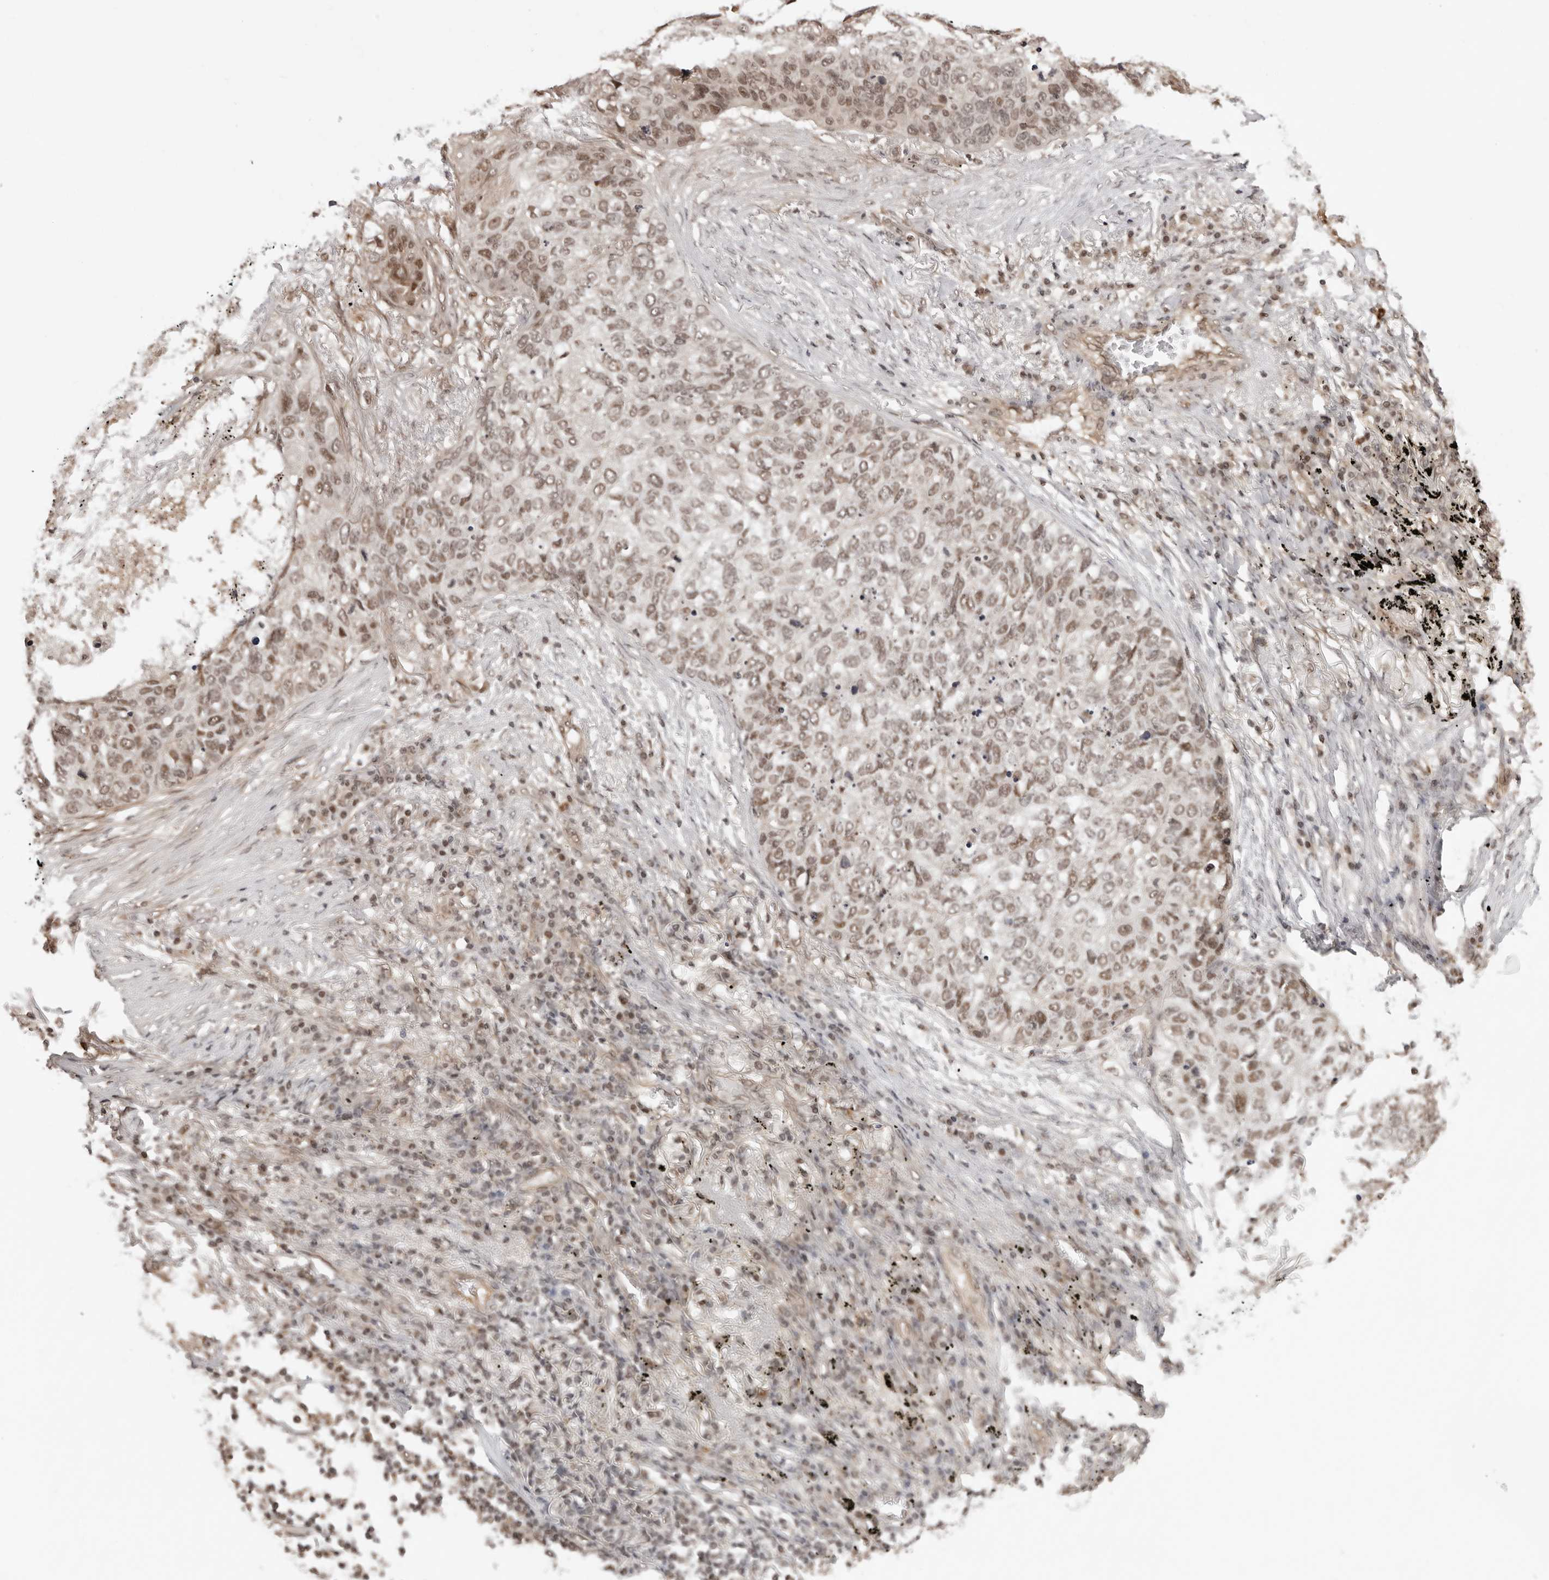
{"staining": {"intensity": "weak", "quantity": "25%-75%", "location": "nuclear"}, "tissue": "lung cancer", "cell_type": "Tumor cells", "image_type": "cancer", "snomed": [{"axis": "morphology", "description": "Squamous cell carcinoma, NOS"}, {"axis": "topography", "description": "Lung"}], "caption": "Immunohistochemical staining of human lung squamous cell carcinoma displays low levels of weak nuclear protein positivity in approximately 25%-75% of tumor cells.", "gene": "SDE2", "patient": {"sex": "female", "age": 63}}